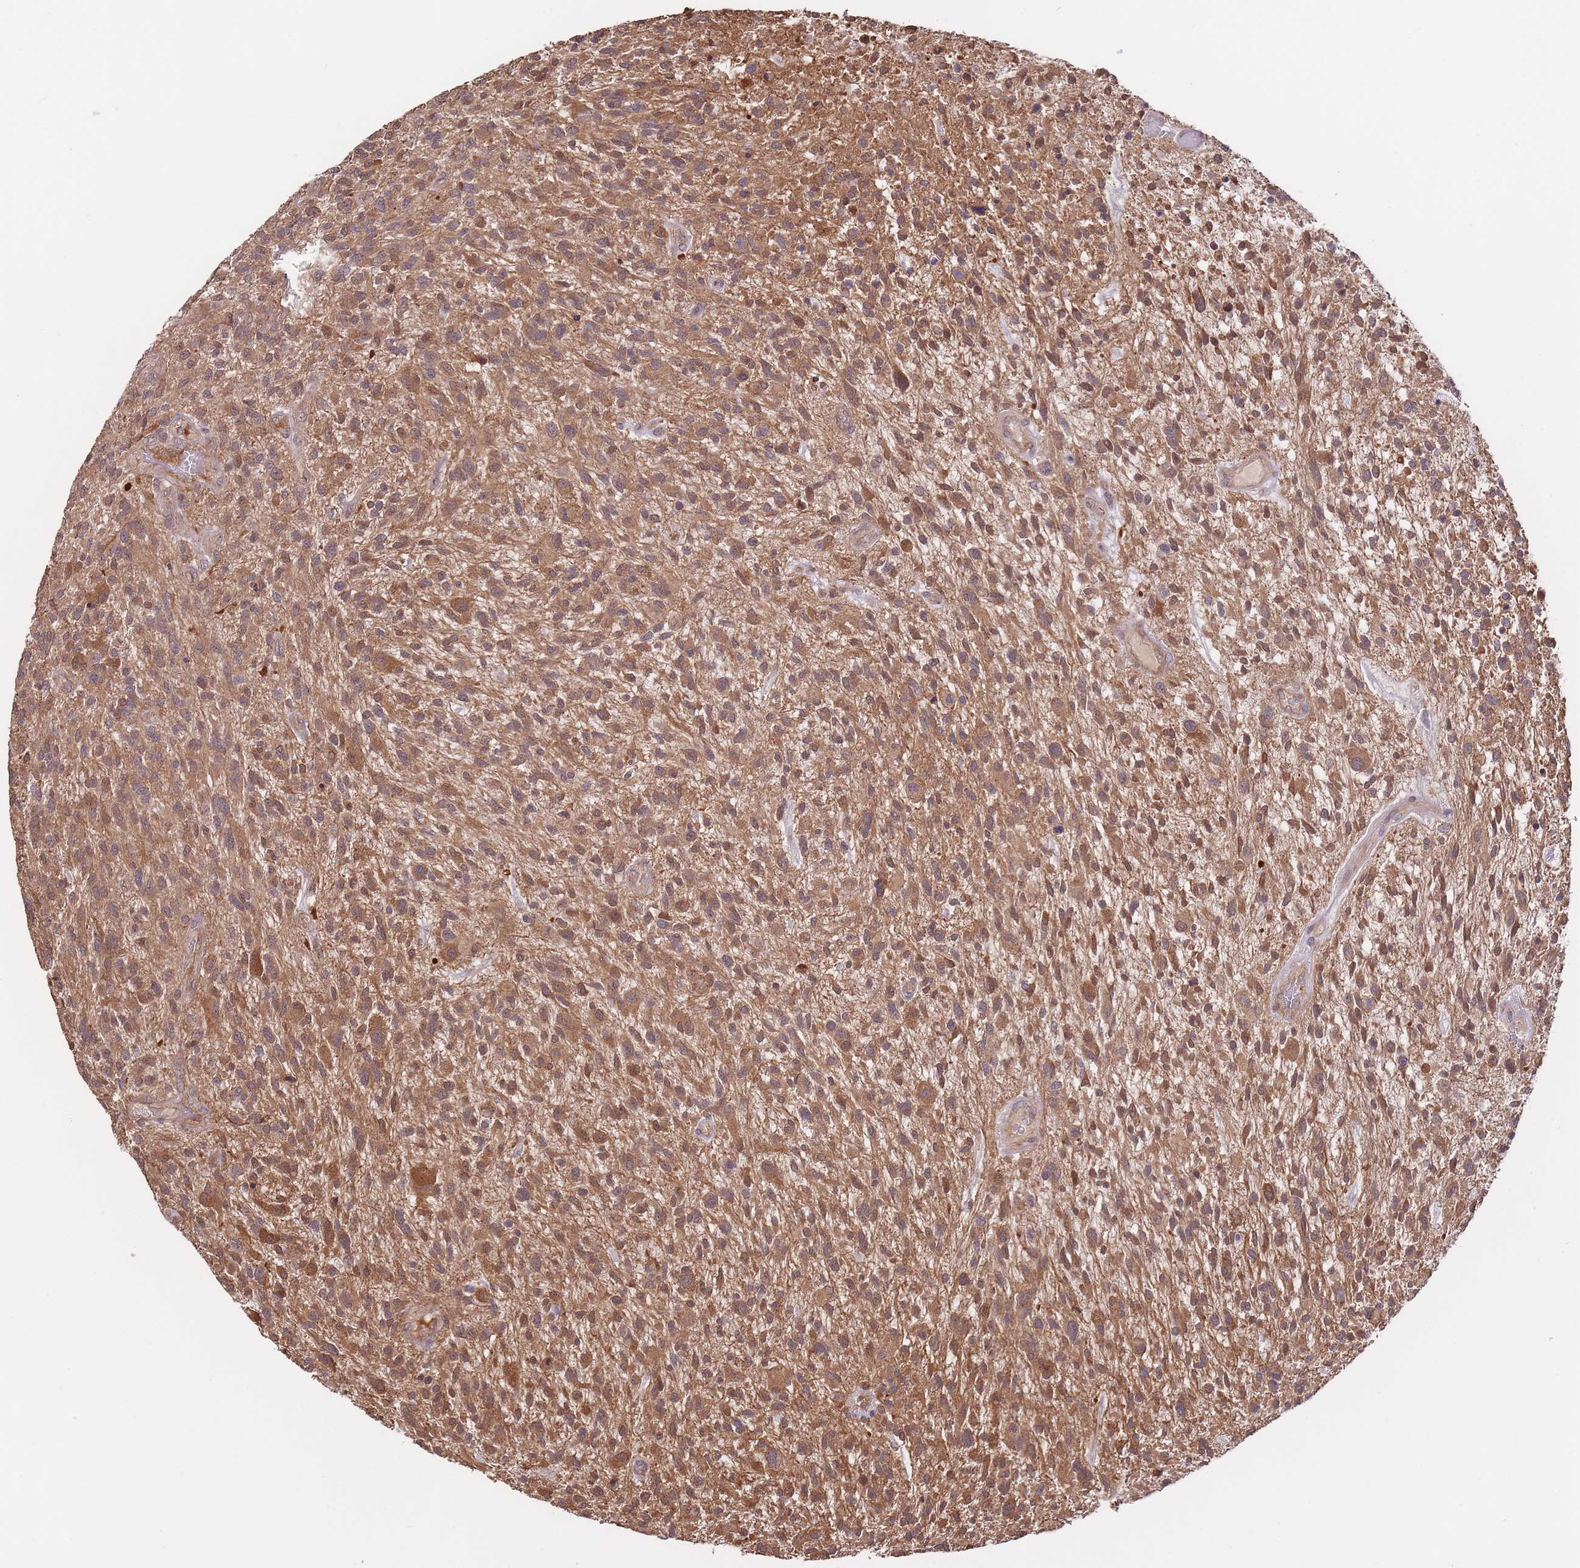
{"staining": {"intensity": "moderate", "quantity": ">75%", "location": "cytoplasmic/membranous"}, "tissue": "glioma", "cell_type": "Tumor cells", "image_type": "cancer", "snomed": [{"axis": "morphology", "description": "Glioma, malignant, High grade"}, {"axis": "topography", "description": "Brain"}], "caption": "The histopathology image demonstrates staining of glioma, revealing moderate cytoplasmic/membranous protein expression (brown color) within tumor cells.", "gene": "ZNF304", "patient": {"sex": "male", "age": 47}}